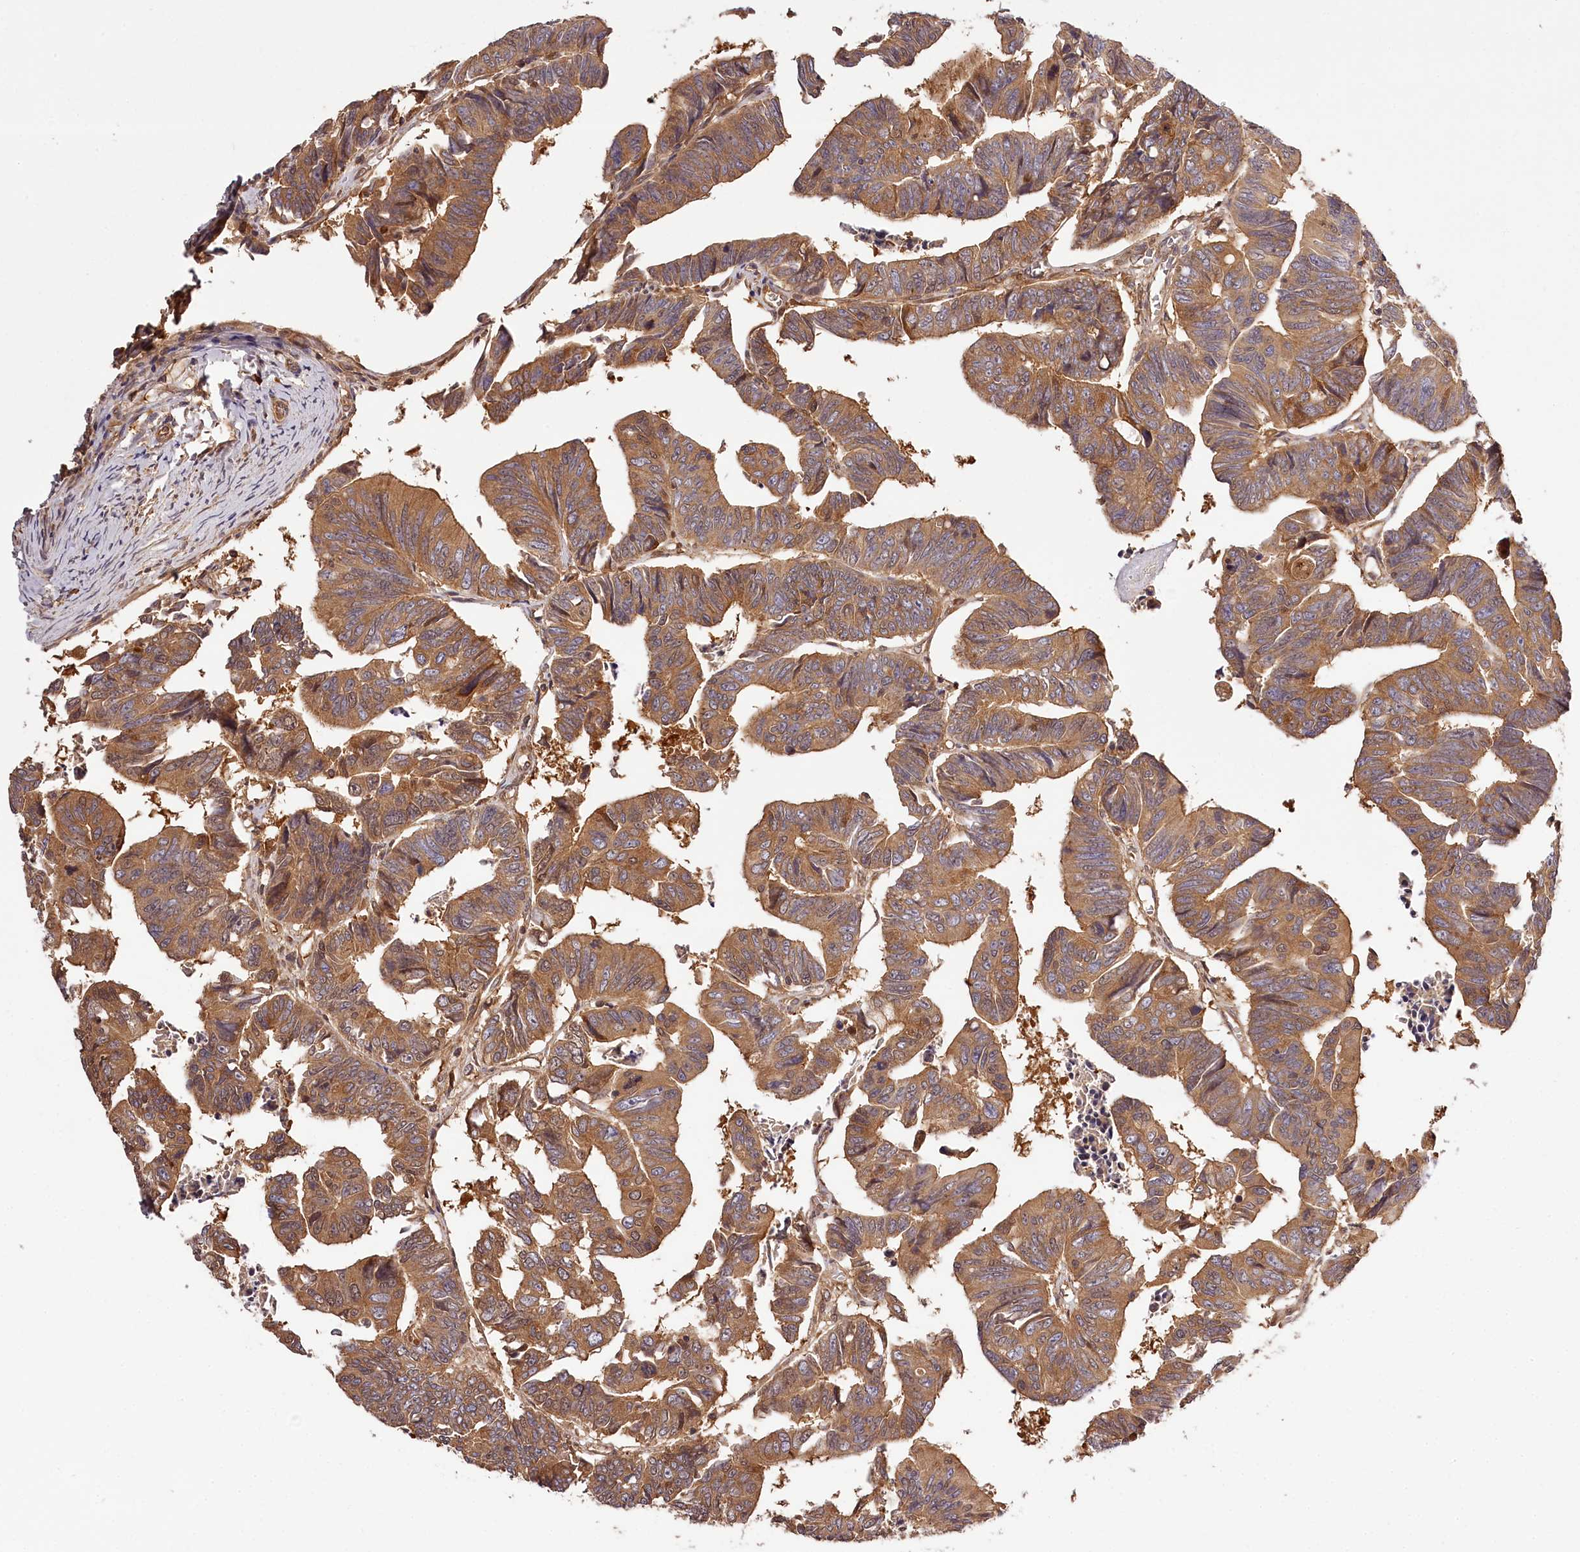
{"staining": {"intensity": "moderate", "quantity": ">75%", "location": "cytoplasmic/membranous"}, "tissue": "colorectal cancer", "cell_type": "Tumor cells", "image_type": "cancer", "snomed": [{"axis": "morphology", "description": "Adenocarcinoma, NOS"}, {"axis": "topography", "description": "Rectum"}], "caption": "Immunohistochemistry photomicrograph of human colorectal cancer stained for a protein (brown), which displays medium levels of moderate cytoplasmic/membranous staining in about >75% of tumor cells.", "gene": "TARS1", "patient": {"sex": "female", "age": 65}}